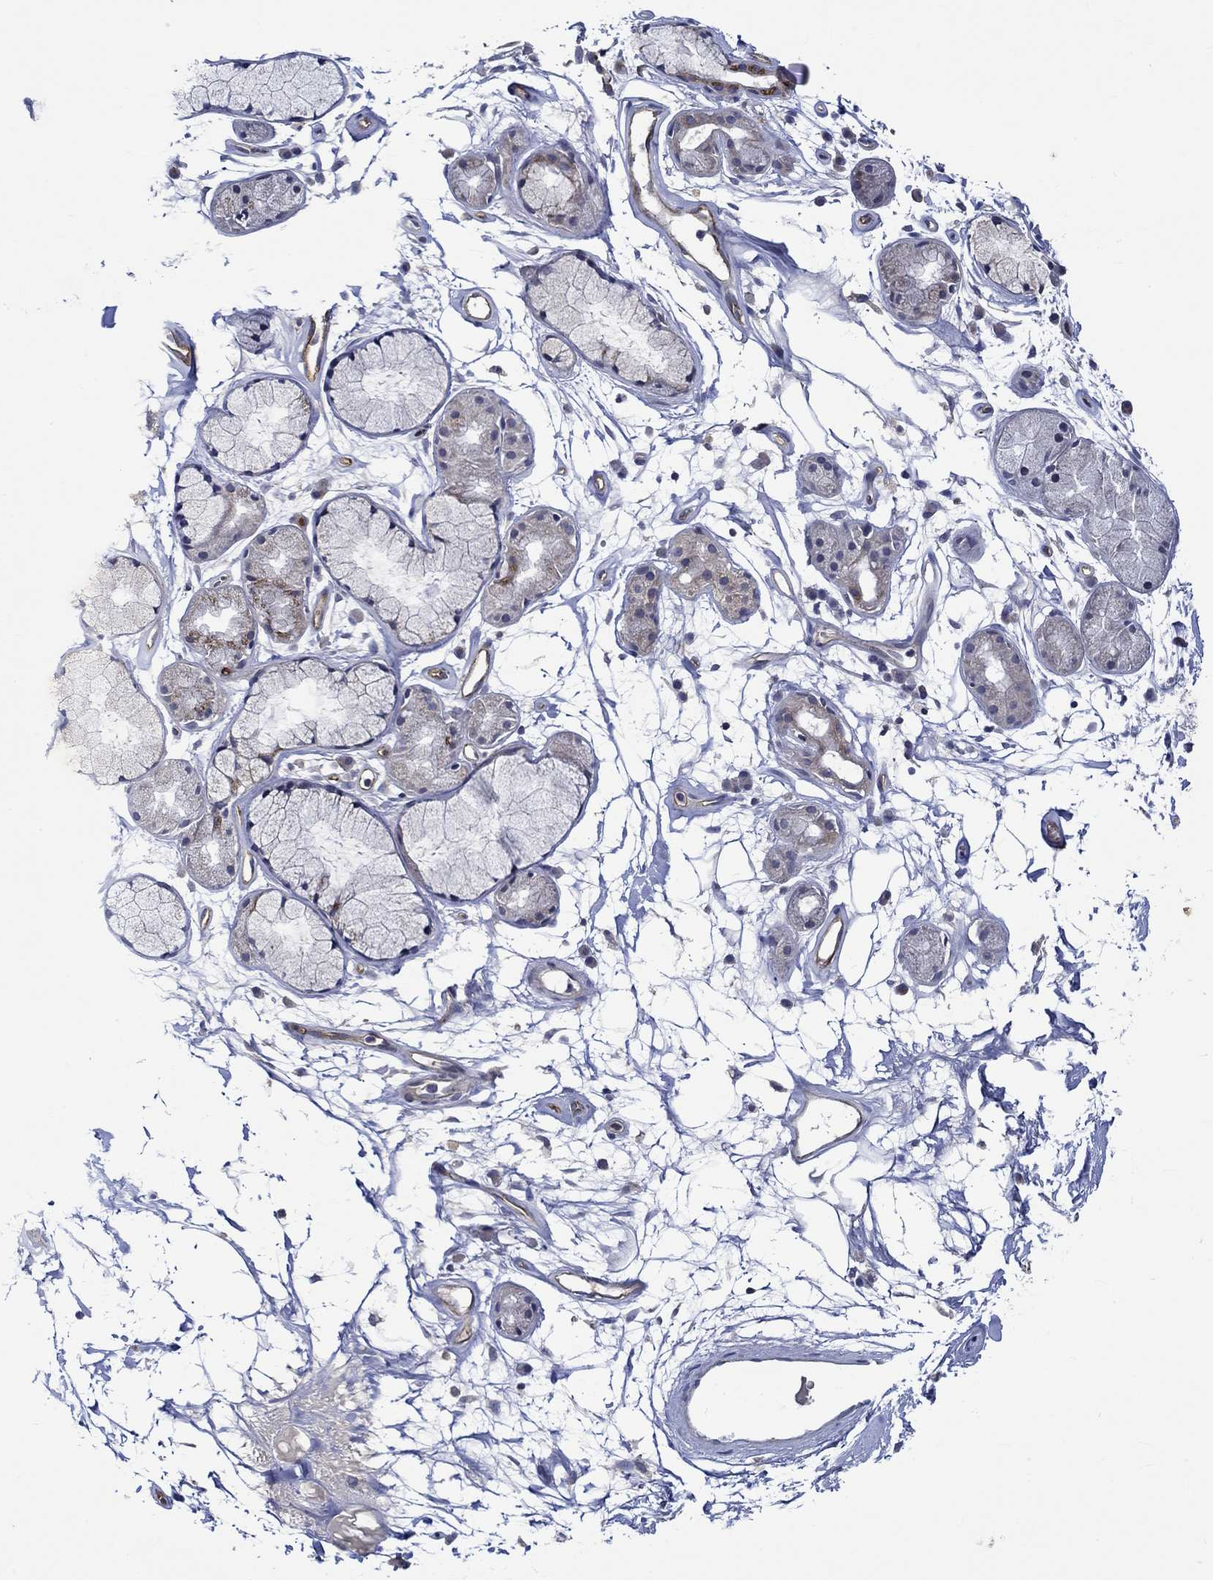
{"staining": {"intensity": "negative", "quantity": "none", "location": "none"}, "tissue": "soft tissue", "cell_type": "Chondrocytes", "image_type": "normal", "snomed": [{"axis": "morphology", "description": "Normal tissue, NOS"}, {"axis": "morphology", "description": "Squamous cell carcinoma, NOS"}, {"axis": "topography", "description": "Cartilage tissue"}, {"axis": "topography", "description": "Lung"}], "caption": "Micrograph shows no protein positivity in chondrocytes of normal soft tissue.", "gene": "GJA5", "patient": {"sex": "male", "age": 66}}